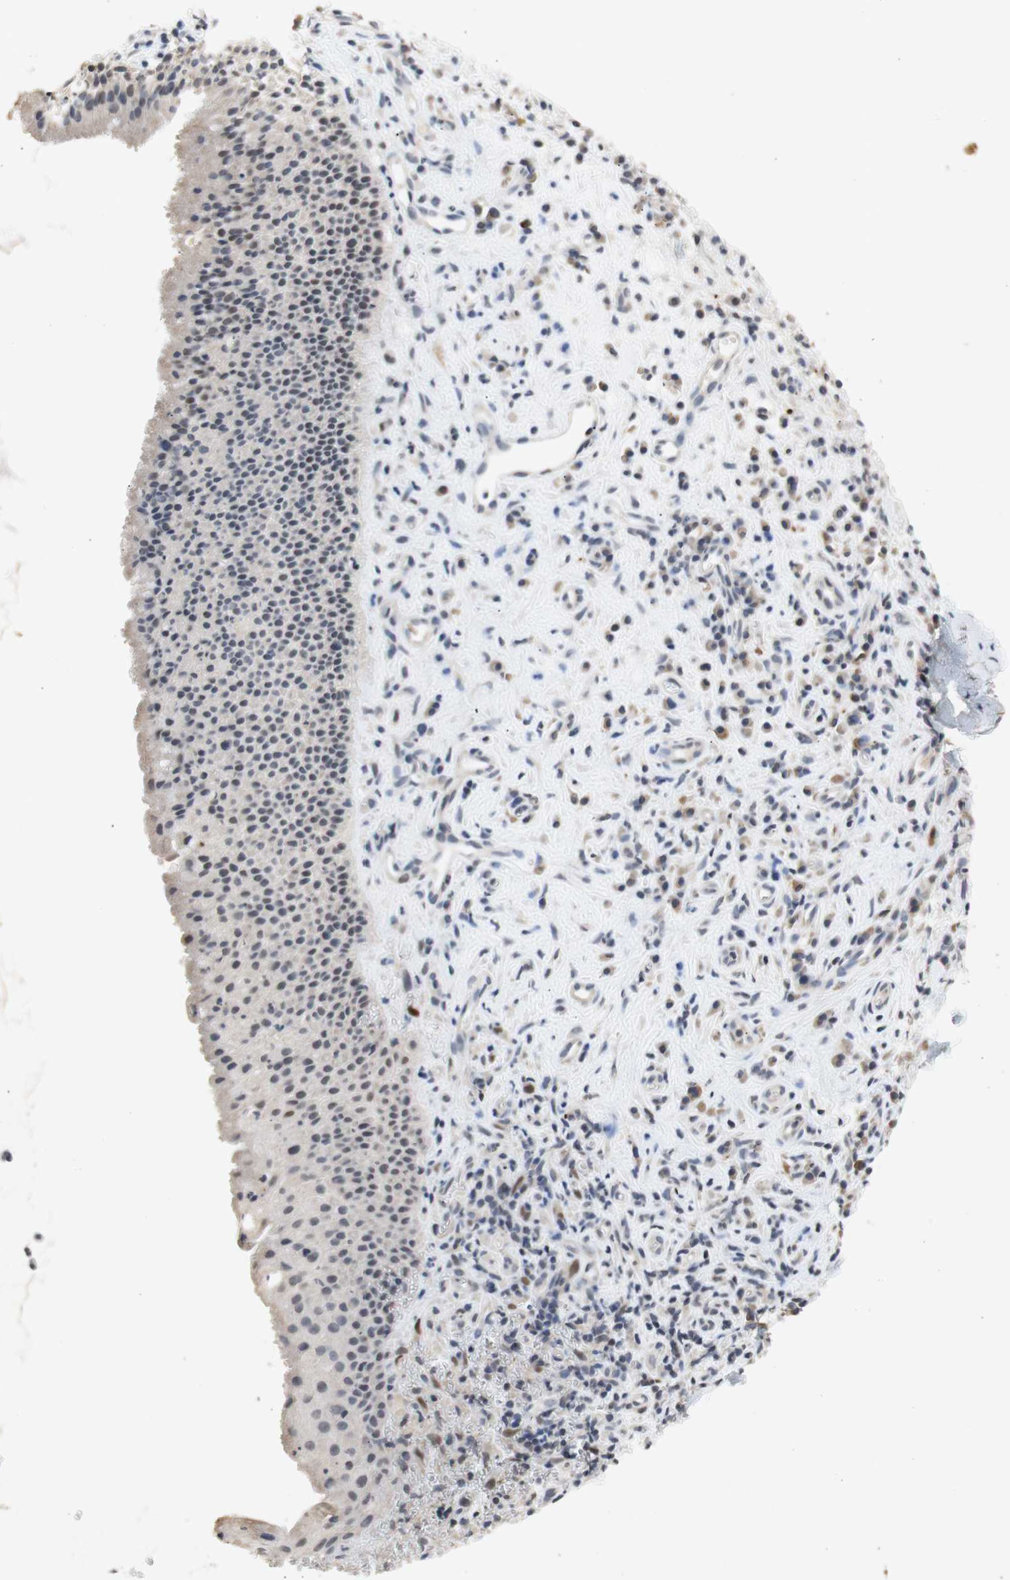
{"staining": {"intensity": "weak", "quantity": ">75%", "location": "cytoplasmic/membranous,nuclear"}, "tissue": "nasopharynx", "cell_type": "Respiratory epithelial cells", "image_type": "normal", "snomed": [{"axis": "morphology", "description": "Normal tissue, NOS"}, {"axis": "topography", "description": "Nasopharynx"}], "caption": "This photomicrograph displays IHC staining of normal human nasopharynx, with low weak cytoplasmic/membranous,nuclear staining in about >75% of respiratory epithelial cells.", "gene": "FOSB", "patient": {"sex": "female", "age": 51}}